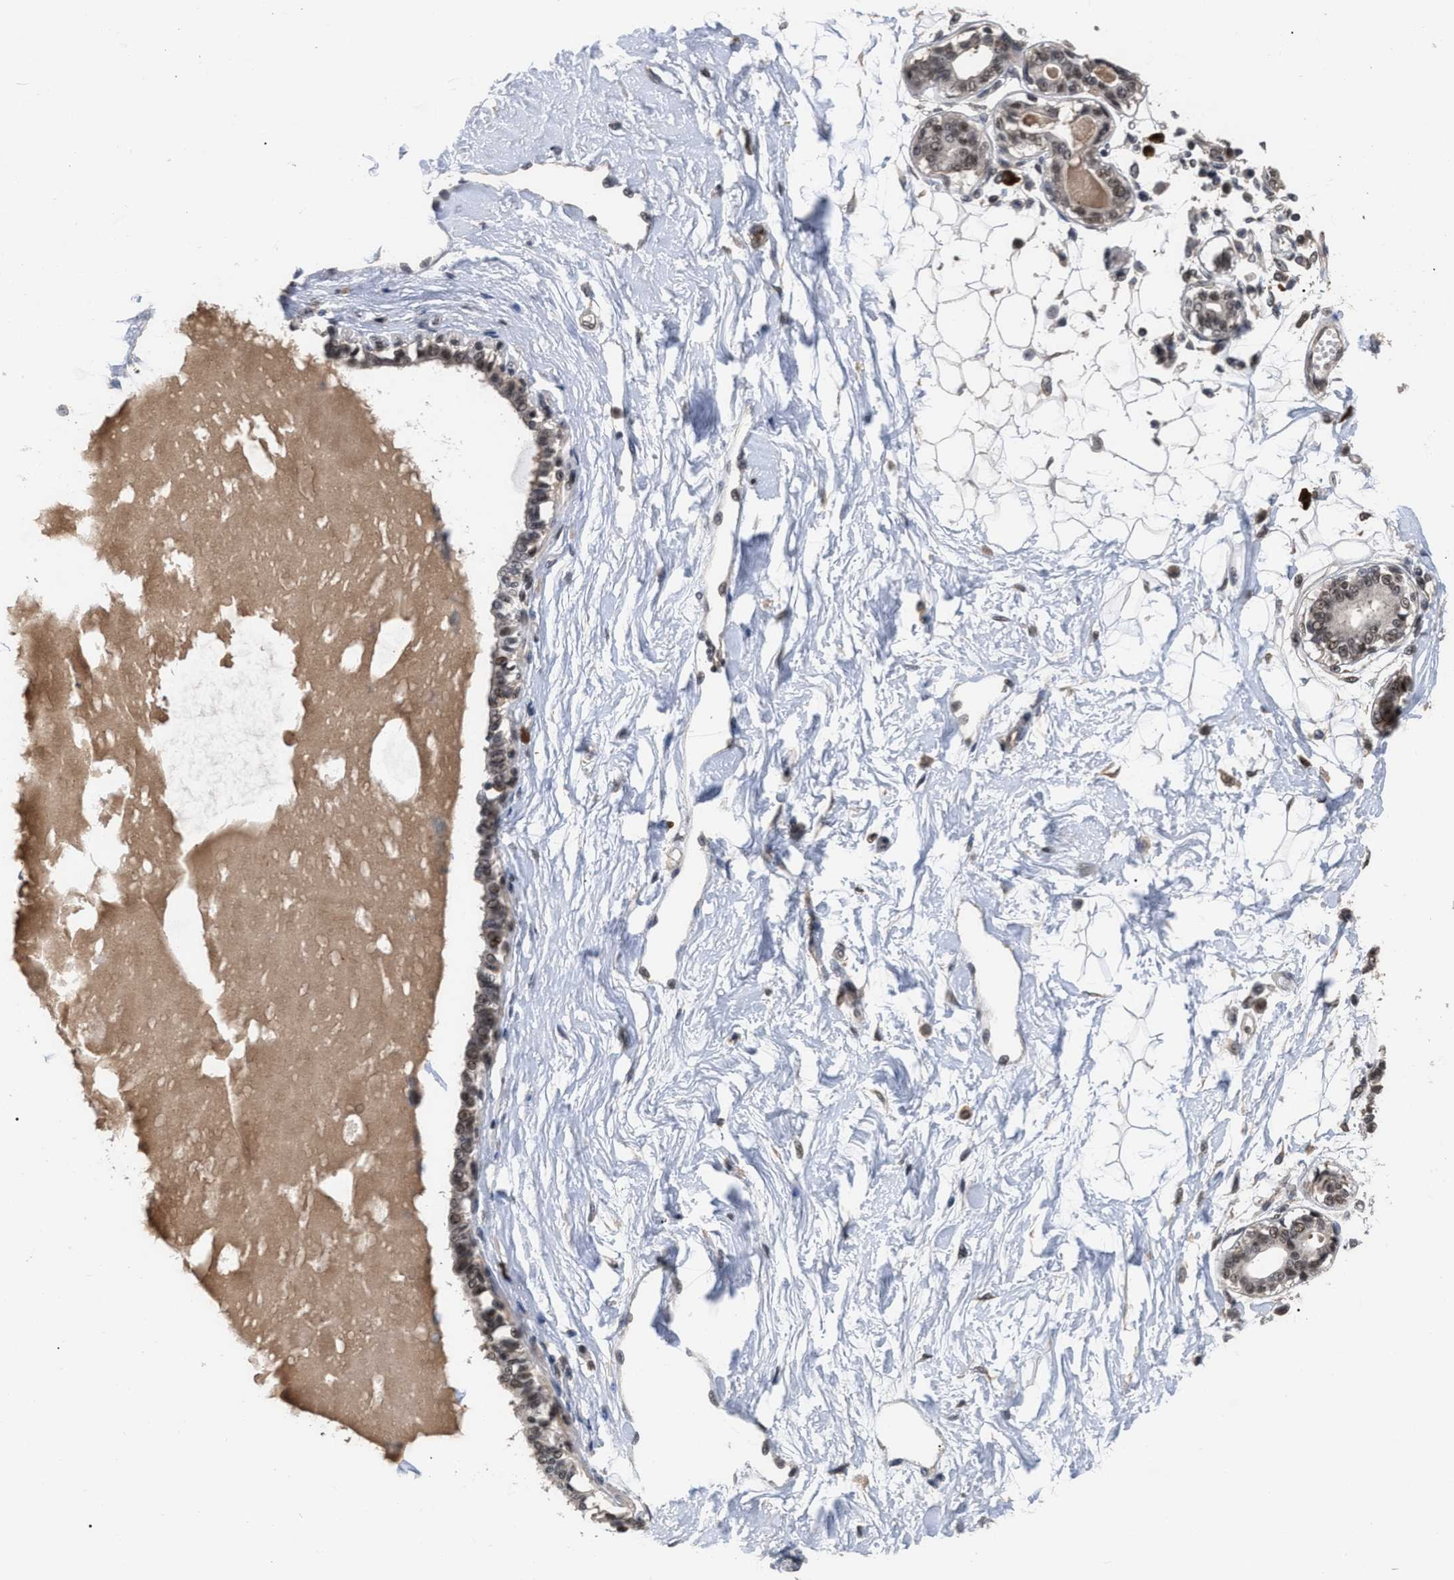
{"staining": {"intensity": "weak", "quantity": "25%-75%", "location": "cytoplasmic/membranous,nuclear"}, "tissue": "breast", "cell_type": "Adipocytes", "image_type": "normal", "snomed": [{"axis": "morphology", "description": "Normal tissue, NOS"}, {"axis": "topography", "description": "Breast"}], "caption": "Immunohistochemistry (IHC) staining of benign breast, which reveals low levels of weak cytoplasmic/membranous,nuclear positivity in about 25%-75% of adipocytes indicating weak cytoplasmic/membranous,nuclear protein positivity. The staining was performed using DAB (3,3'-diaminobenzidine) (brown) for protein detection and nuclei were counterstained in hematoxylin (blue).", "gene": "JAZF1", "patient": {"sex": "female", "age": 45}}